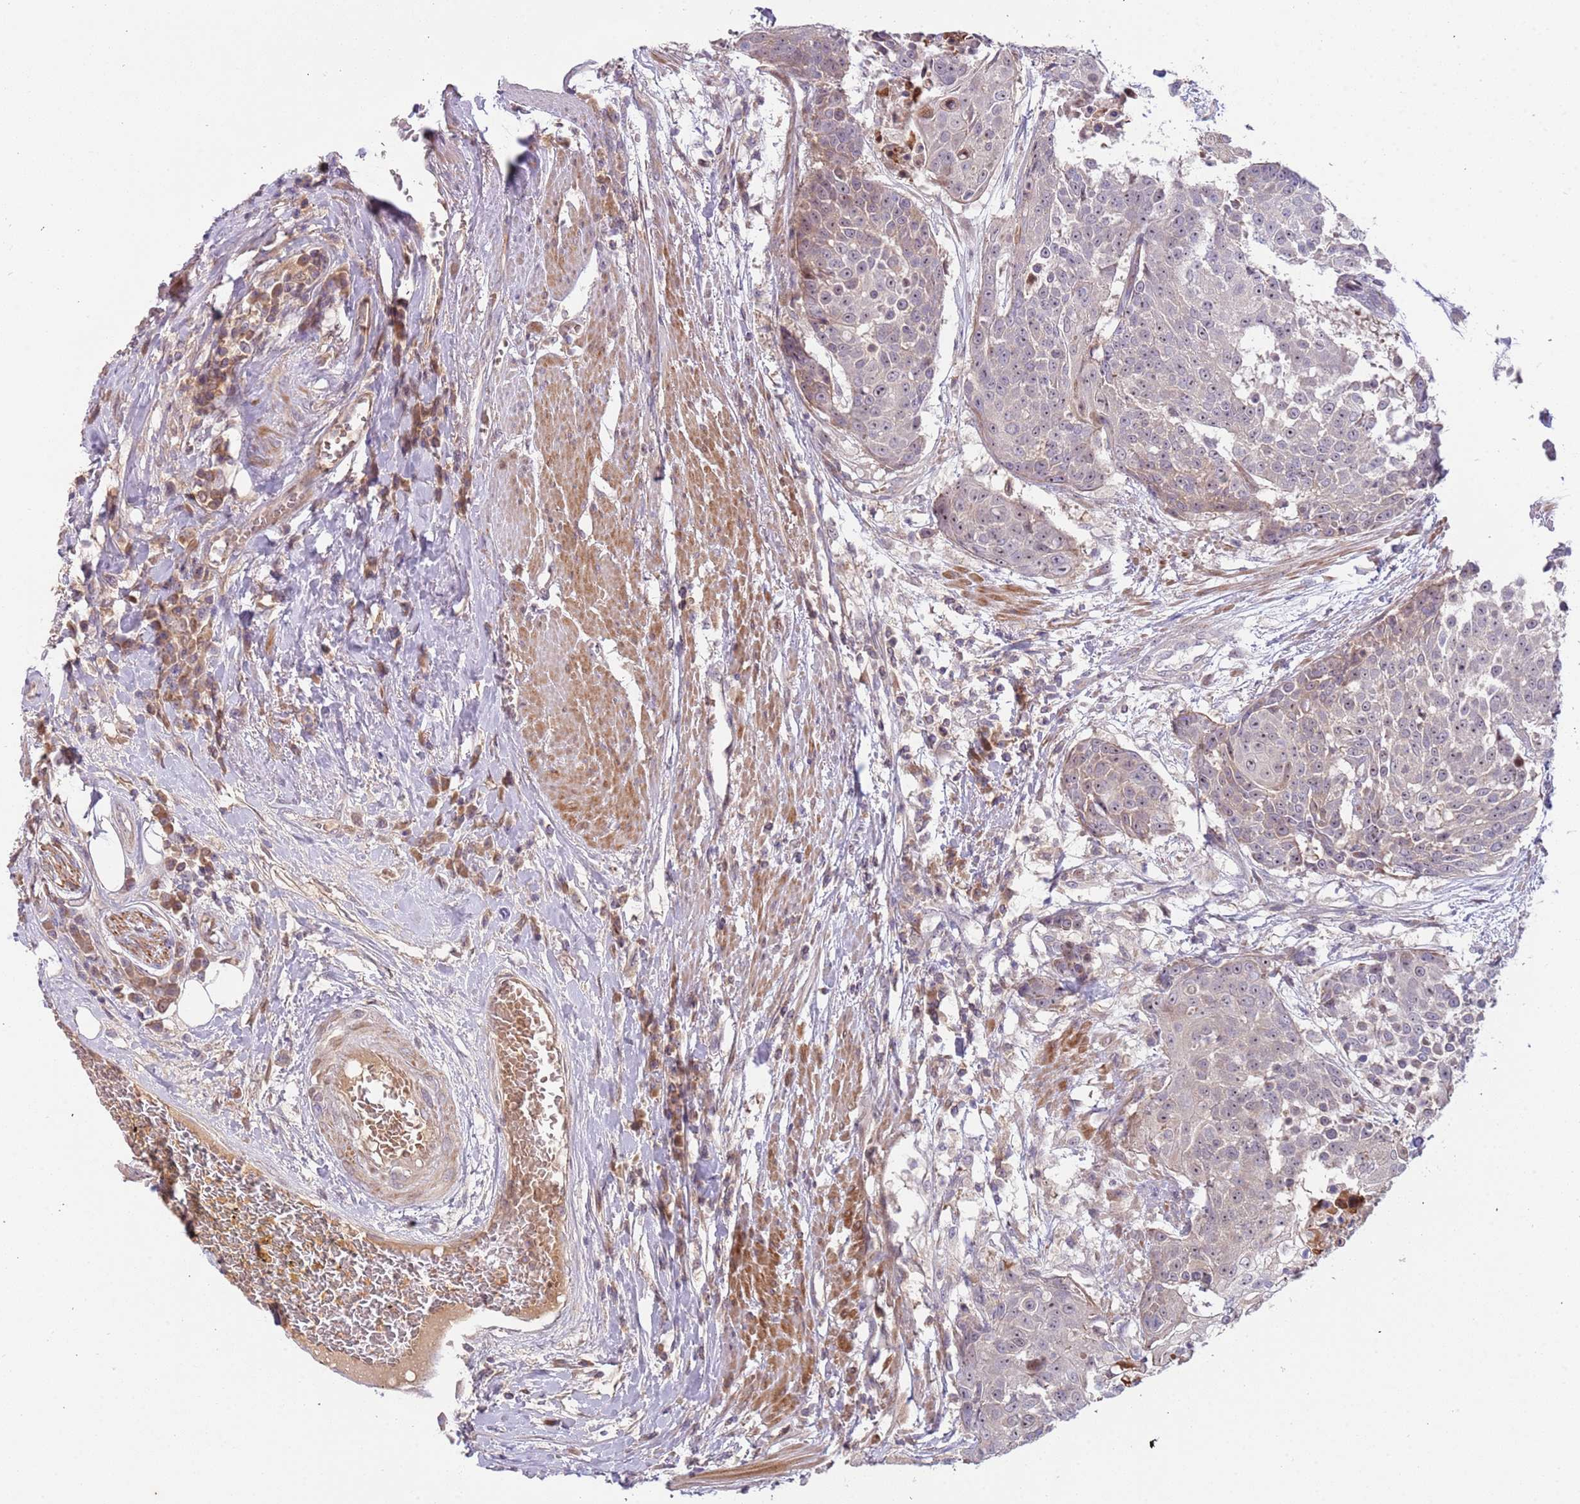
{"staining": {"intensity": "weak", "quantity": ">75%", "location": "nuclear"}, "tissue": "urothelial cancer", "cell_type": "Tumor cells", "image_type": "cancer", "snomed": [{"axis": "morphology", "description": "Urothelial carcinoma, High grade"}, {"axis": "topography", "description": "Urinary bladder"}], "caption": "A high-resolution photomicrograph shows IHC staining of urothelial carcinoma (high-grade), which shows weak nuclear staining in approximately >75% of tumor cells.", "gene": "TRAPPC6B", "patient": {"sex": "female", "age": 63}}